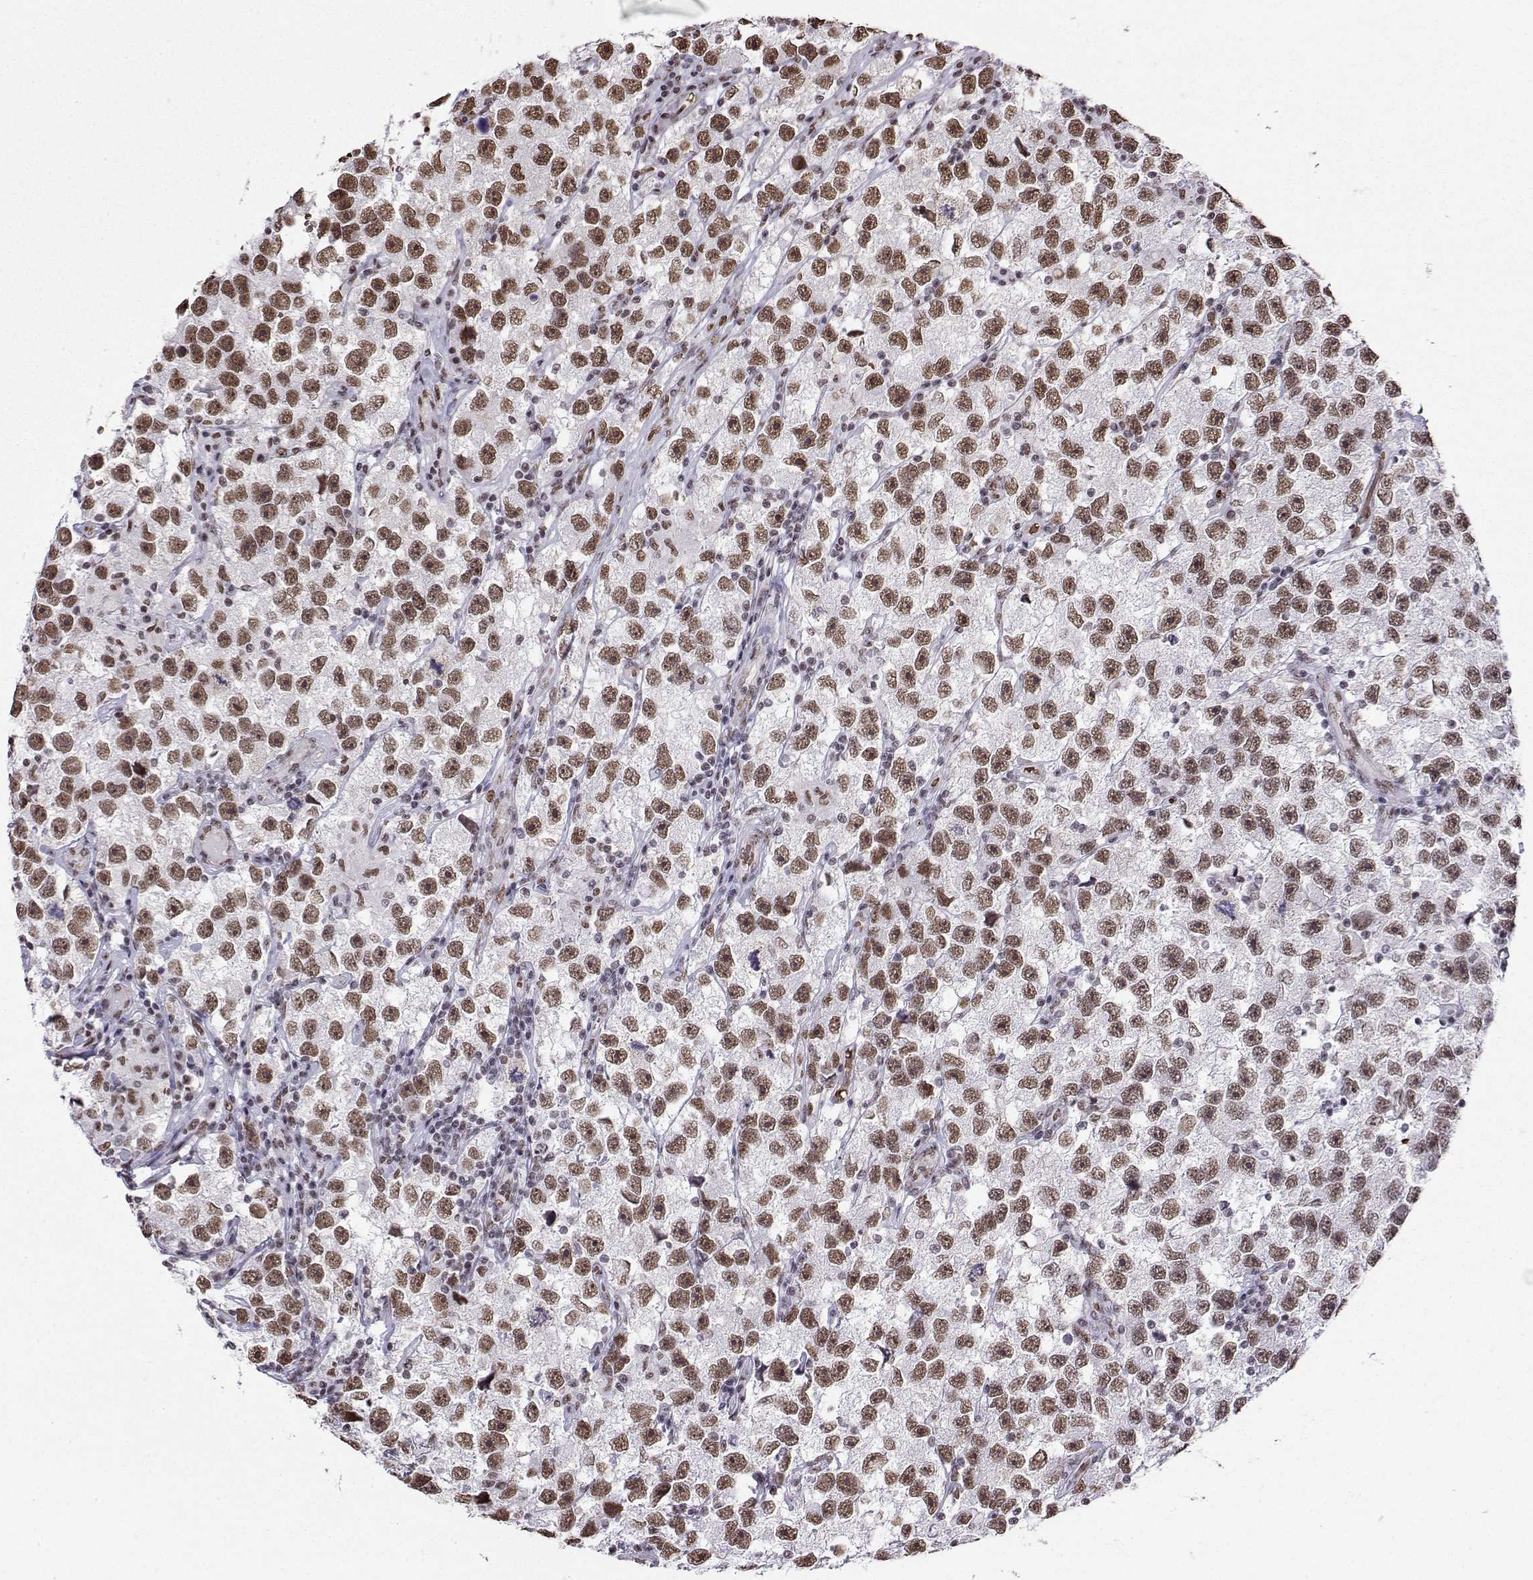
{"staining": {"intensity": "moderate", "quantity": ">75%", "location": "nuclear"}, "tissue": "testis cancer", "cell_type": "Tumor cells", "image_type": "cancer", "snomed": [{"axis": "morphology", "description": "Seminoma, NOS"}, {"axis": "topography", "description": "Testis"}], "caption": "Immunohistochemical staining of testis cancer reveals medium levels of moderate nuclear protein expression in about >75% of tumor cells. (IHC, brightfield microscopy, high magnification).", "gene": "CCNK", "patient": {"sex": "male", "age": 26}}